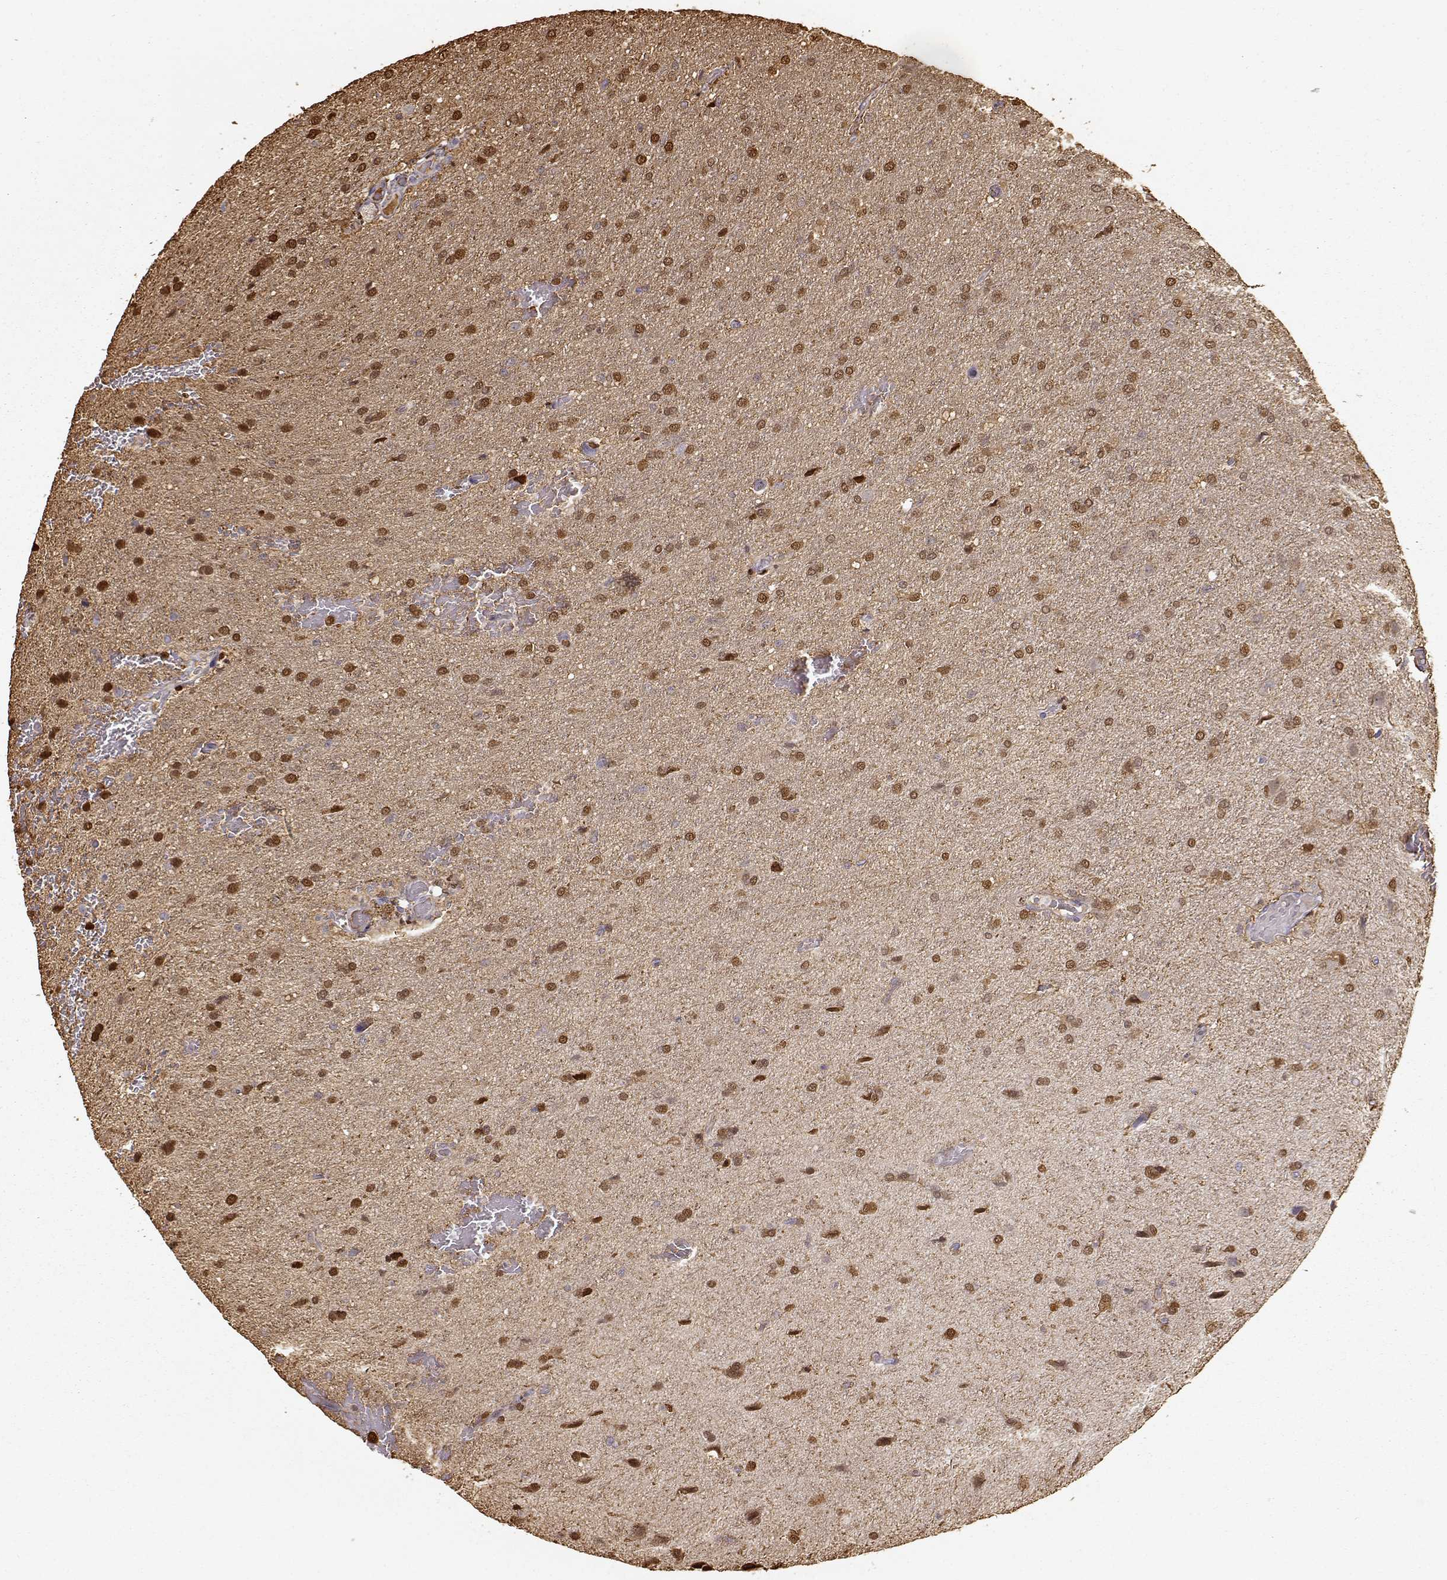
{"staining": {"intensity": "moderate", "quantity": ">75%", "location": "cytoplasmic/membranous,nuclear"}, "tissue": "glioma", "cell_type": "Tumor cells", "image_type": "cancer", "snomed": [{"axis": "morphology", "description": "Glioma, malignant, High grade"}, {"axis": "topography", "description": "Brain"}], "caption": "Immunohistochemistry of glioma reveals medium levels of moderate cytoplasmic/membranous and nuclear staining in about >75% of tumor cells.", "gene": "S100B", "patient": {"sex": "male", "age": 68}}